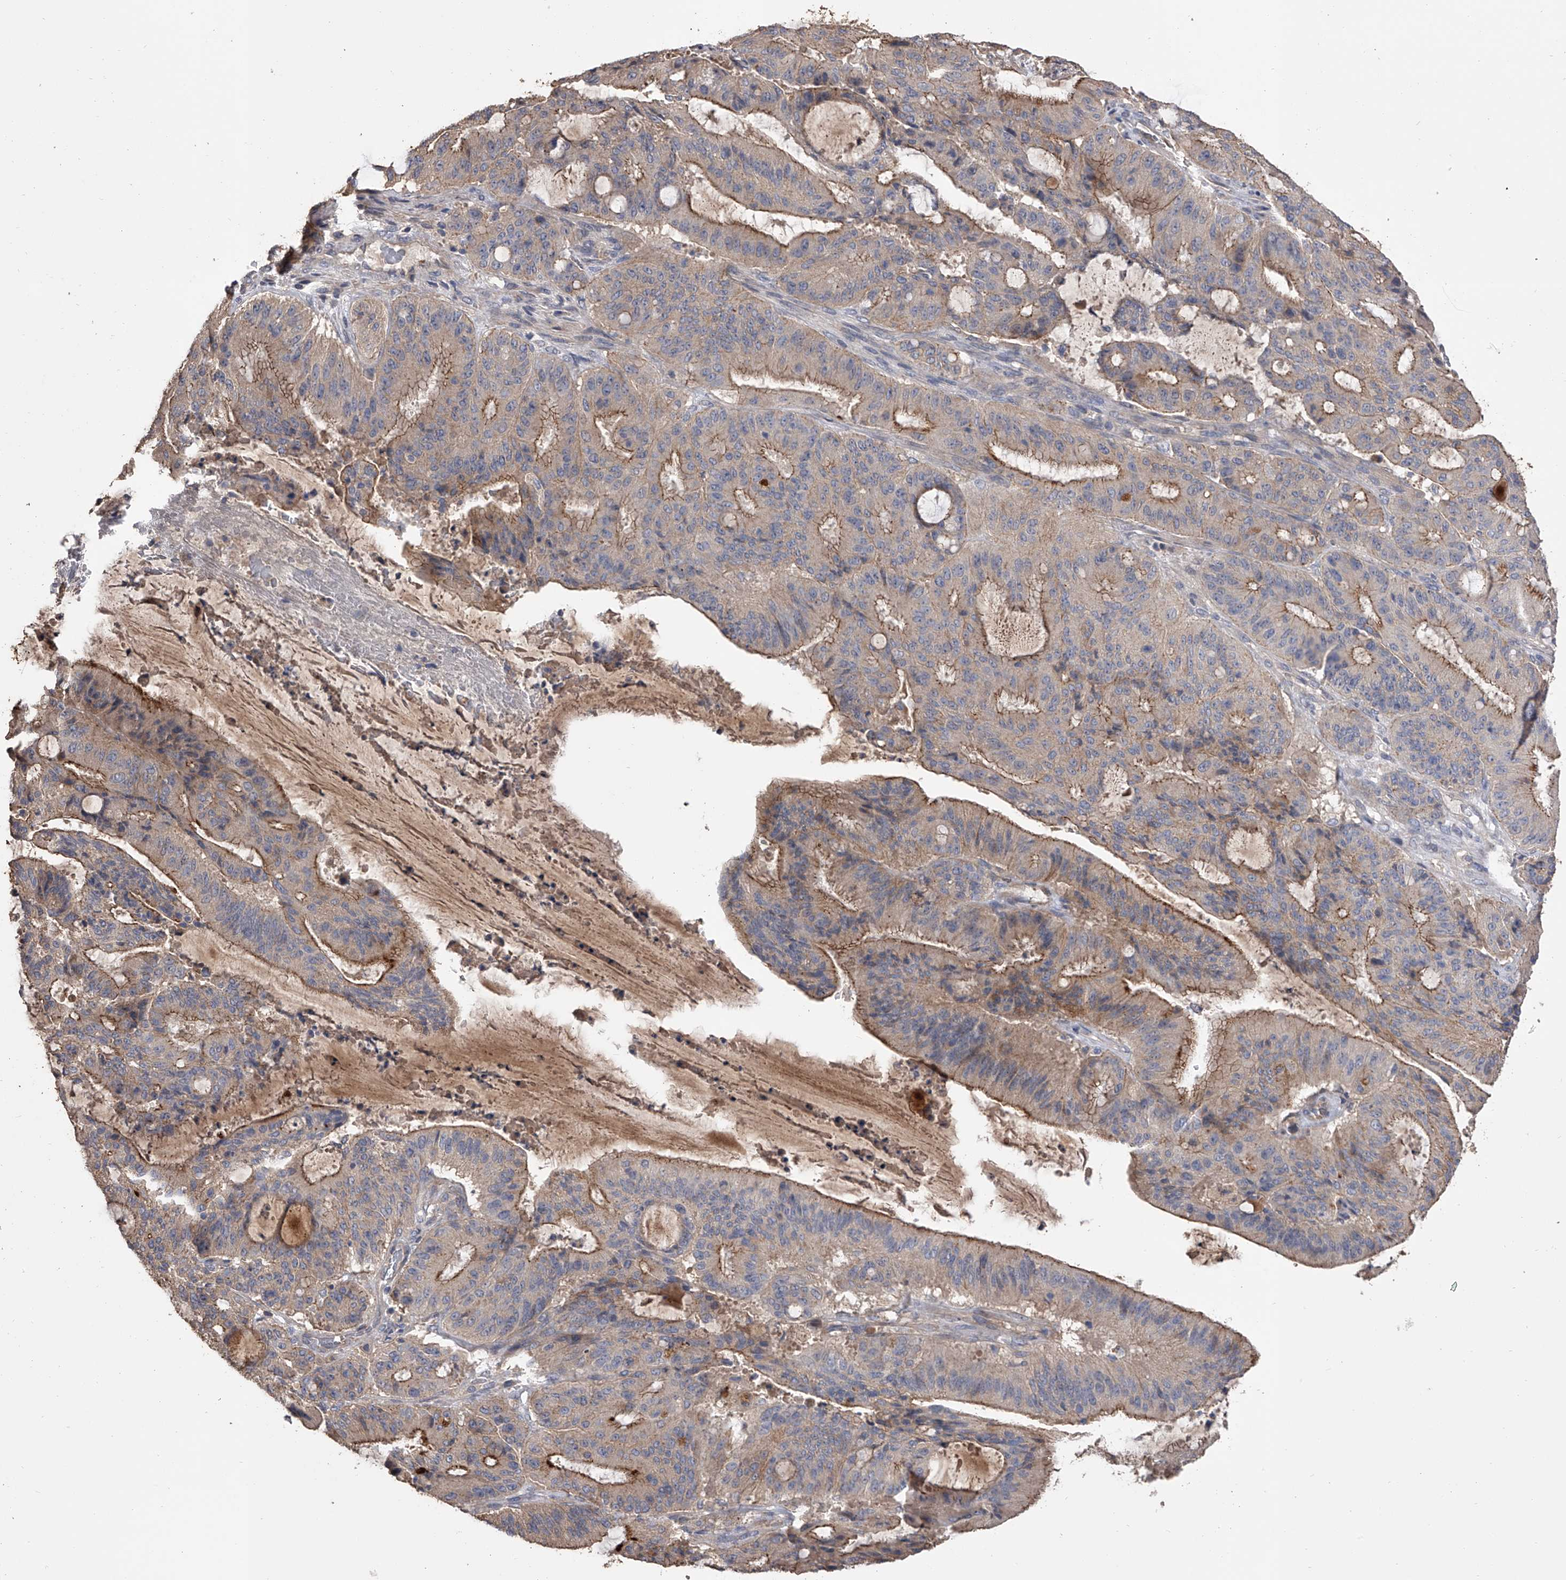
{"staining": {"intensity": "moderate", "quantity": "25%-75%", "location": "cytoplasmic/membranous"}, "tissue": "liver cancer", "cell_type": "Tumor cells", "image_type": "cancer", "snomed": [{"axis": "morphology", "description": "Normal tissue, NOS"}, {"axis": "morphology", "description": "Cholangiocarcinoma"}, {"axis": "topography", "description": "Liver"}, {"axis": "topography", "description": "Peripheral nerve tissue"}], "caption": "Immunohistochemistry (IHC) micrograph of liver cancer (cholangiocarcinoma) stained for a protein (brown), which displays medium levels of moderate cytoplasmic/membranous positivity in approximately 25%-75% of tumor cells.", "gene": "ZNF343", "patient": {"sex": "female", "age": 73}}